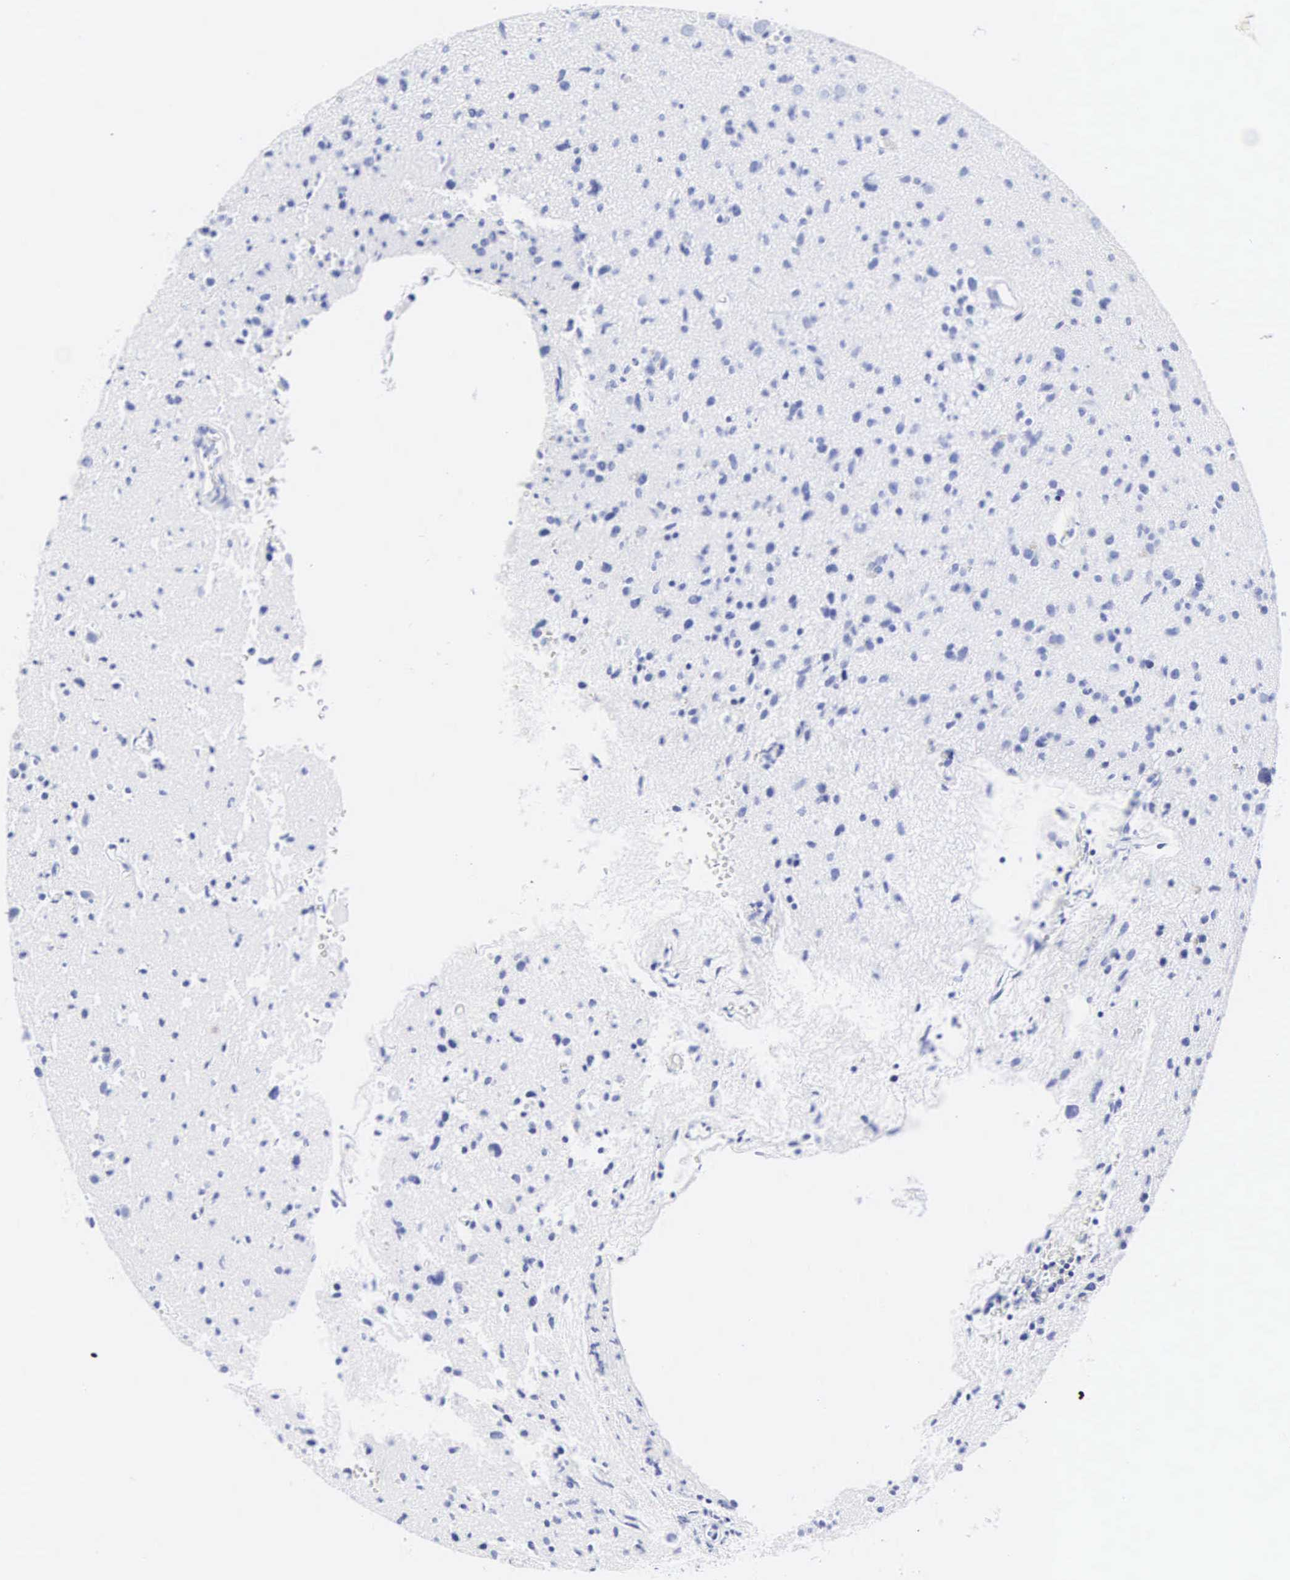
{"staining": {"intensity": "negative", "quantity": "none", "location": "none"}, "tissue": "glioma", "cell_type": "Tumor cells", "image_type": "cancer", "snomed": [{"axis": "morphology", "description": "Glioma, malignant, Low grade"}, {"axis": "topography", "description": "Brain"}], "caption": "Immunohistochemistry micrograph of neoplastic tissue: glioma stained with DAB displays no significant protein staining in tumor cells. (DAB immunohistochemistry with hematoxylin counter stain).", "gene": "INS", "patient": {"sex": "female", "age": 46}}